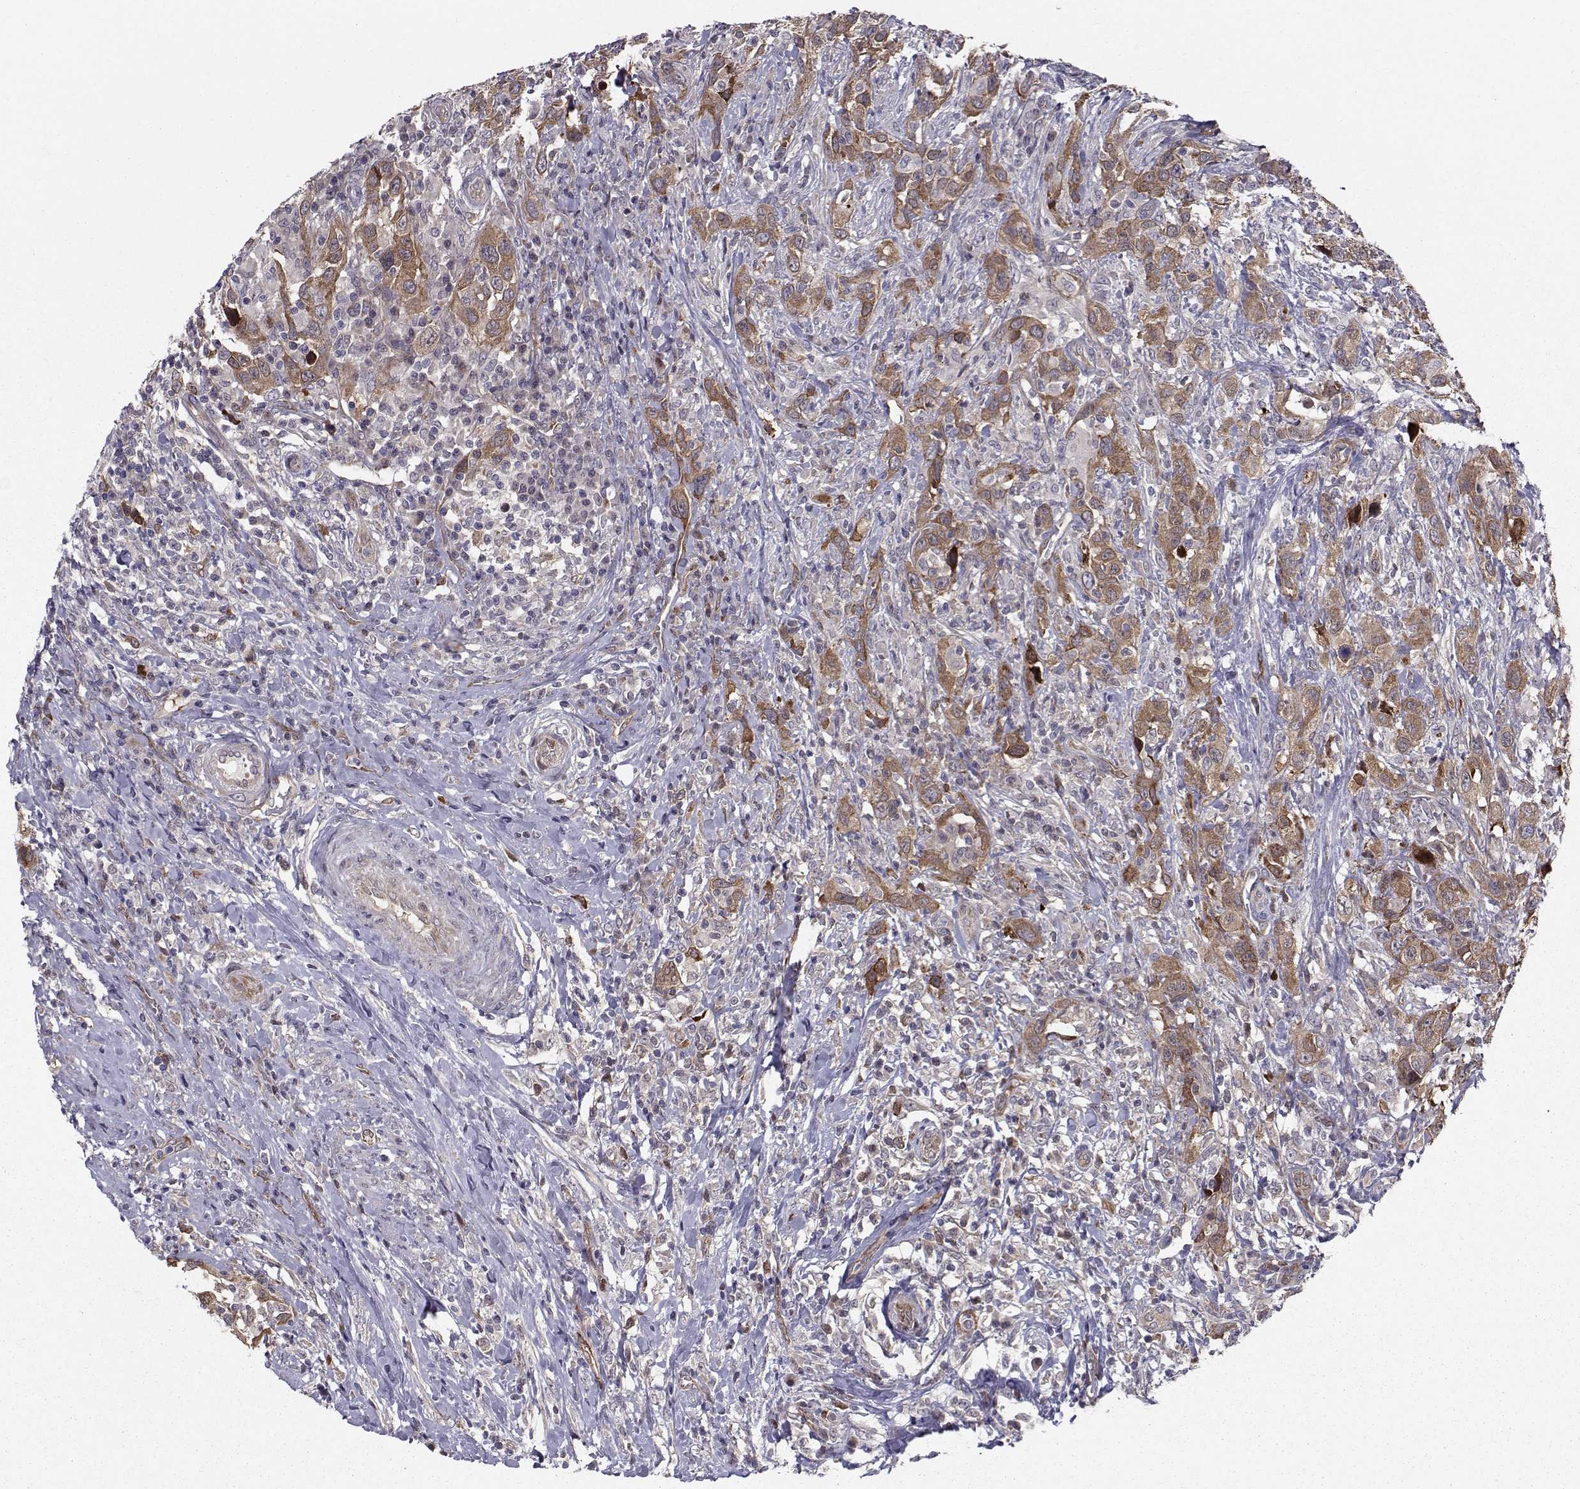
{"staining": {"intensity": "moderate", "quantity": ">75%", "location": "cytoplasmic/membranous"}, "tissue": "urothelial cancer", "cell_type": "Tumor cells", "image_type": "cancer", "snomed": [{"axis": "morphology", "description": "Urothelial carcinoma, NOS"}, {"axis": "morphology", "description": "Urothelial carcinoma, High grade"}, {"axis": "topography", "description": "Urinary bladder"}], "caption": "A brown stain highlights moderate cytoplasmic/membranous staining of a protein in urothelial cancer tumor cells.", "gene": "HSP90AB1", "patient": {"sex": "female", "age": 64}}